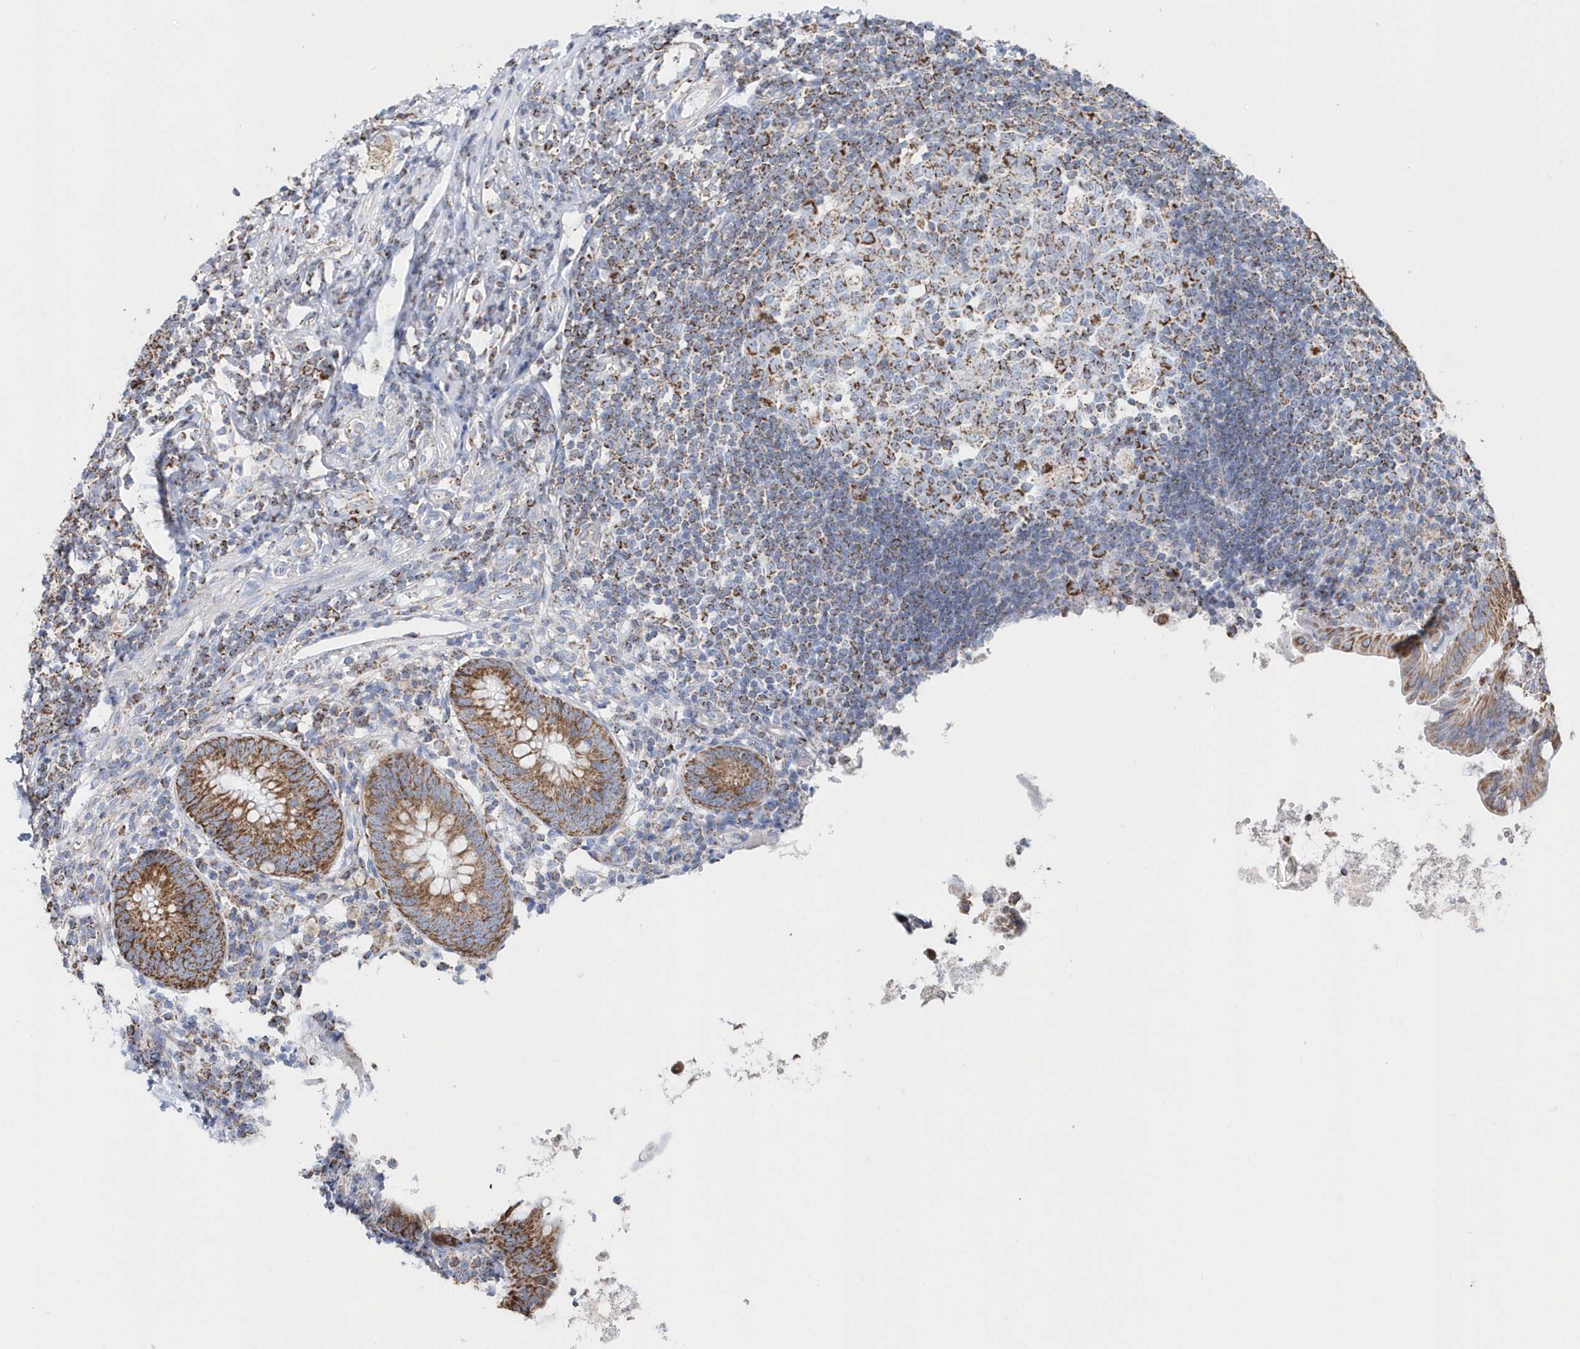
{"staining": {"intensity": "moderate", "quantity": ">75%", "location": "cytoplasmic/membranous"}, "tissue": "appendix", "cell_type": "Glandular cells", "image_type": "normal", "snomed": [{"axis": "morphology", "description": "Normal tissue, NOS"}, {"axis": "topography", "description": "Appendix"}], "caption": "IHC (DAB) staining of unremarkable human appendix reveals moderate cytoplasmic/membranous protein positivity in about >75% of glandular cells.", "gene": "TMCO6", "patient": {"sex": "female", "age": 54}}